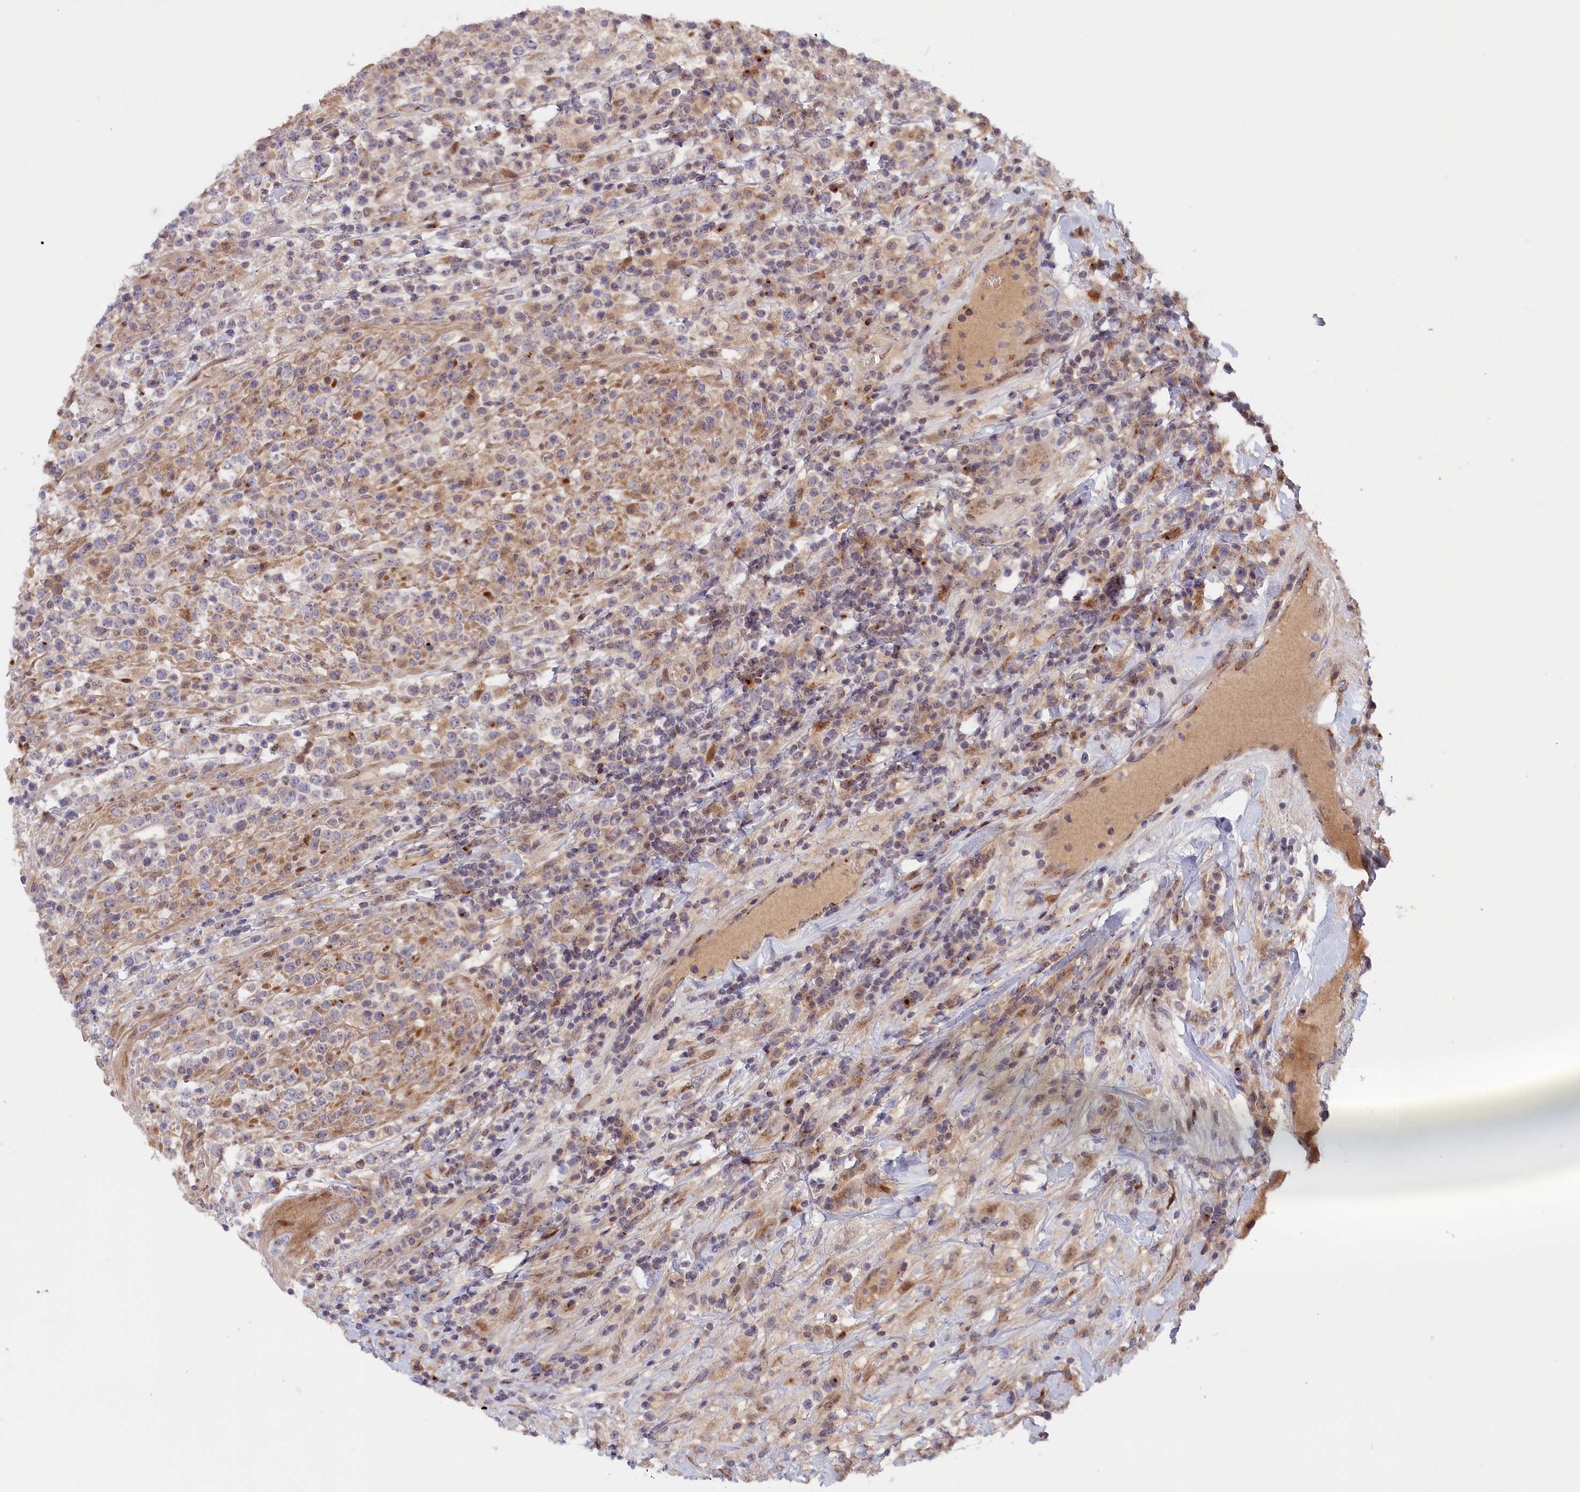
{"staining": {"intensity": "negative", "quantity": "none", "location": "none"}, "tissue": "lymphoma", "cell_type": "Tumor cells", "image_type": "cancer", "snomed": [{"axis": "morphology", "description": "Malignant lymphoma, non-Hodgkin's type, High grade"}, {"axis": "topography", "description": "Colon"}], "caption": "The micrograph demonstrates no staining of tumor cells in lymphoma. The staining is performed using DAB brown chromogen with nuclei counter-stained in using hematoxylin.", "gene": "CHST12", "patient": {"sex": "female", "age": 53}}